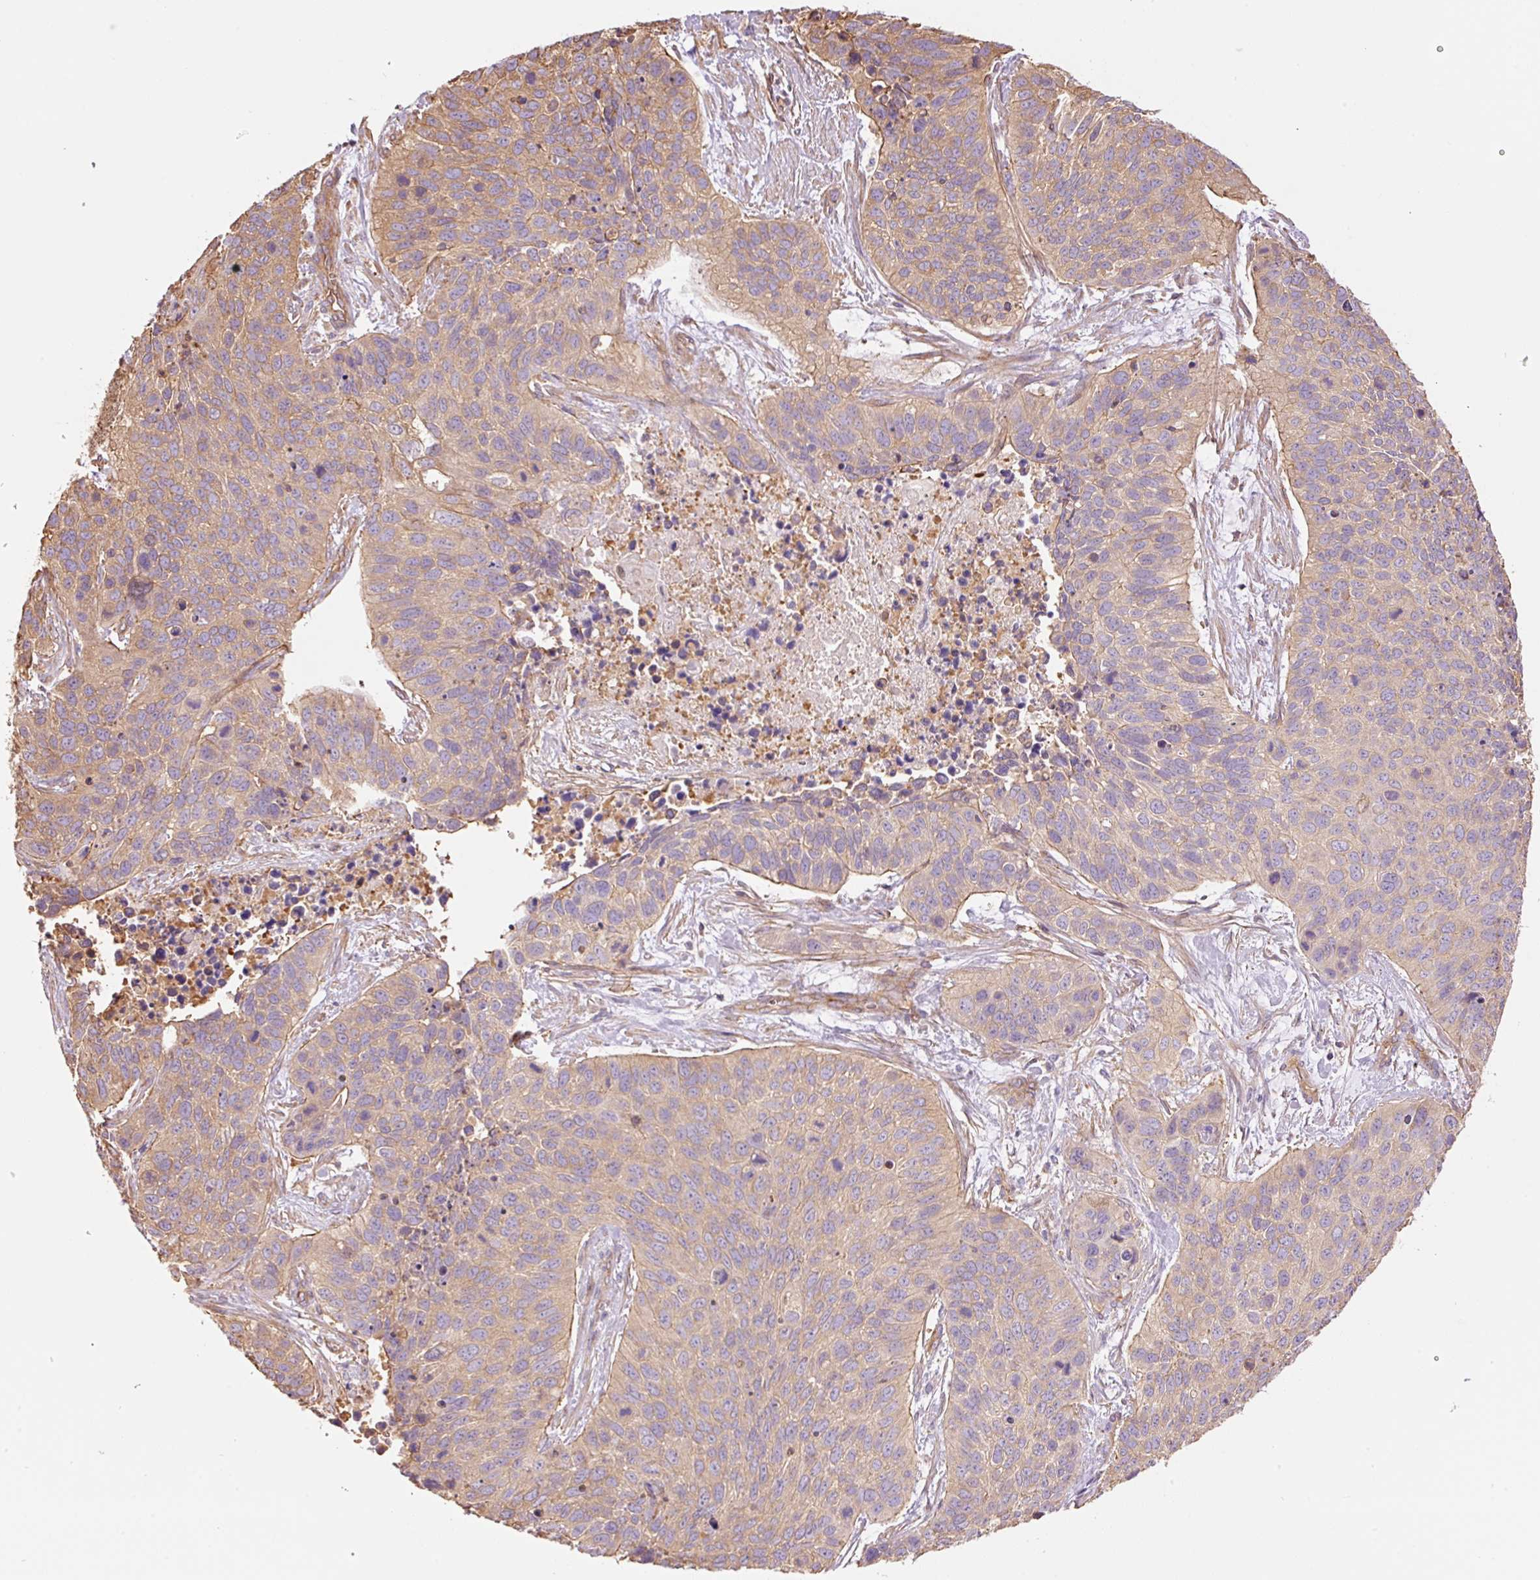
{"staining": {"intensity": "weak", "quantity": "25%-75%", "location": "cytoplasmic/membranous"}, "tissue": "lung cancer", "cell_type": "Tumor cells", "image_type": "cancer", "snomed": [{"axis": "morphology", "description": "Squamous cell carcinoma, NOS"}, {"axis": "topography", "description": "Lung"}], "caption": "The histopathology image exhibits immunohistochemical staining of lung cancer. There is weak cytoplasmic/membranous expression is seen in approximately 25%-75% of tumor cells.", "gene": "PPP1R1B", "patient": {"sex": "male", "age": 62}}